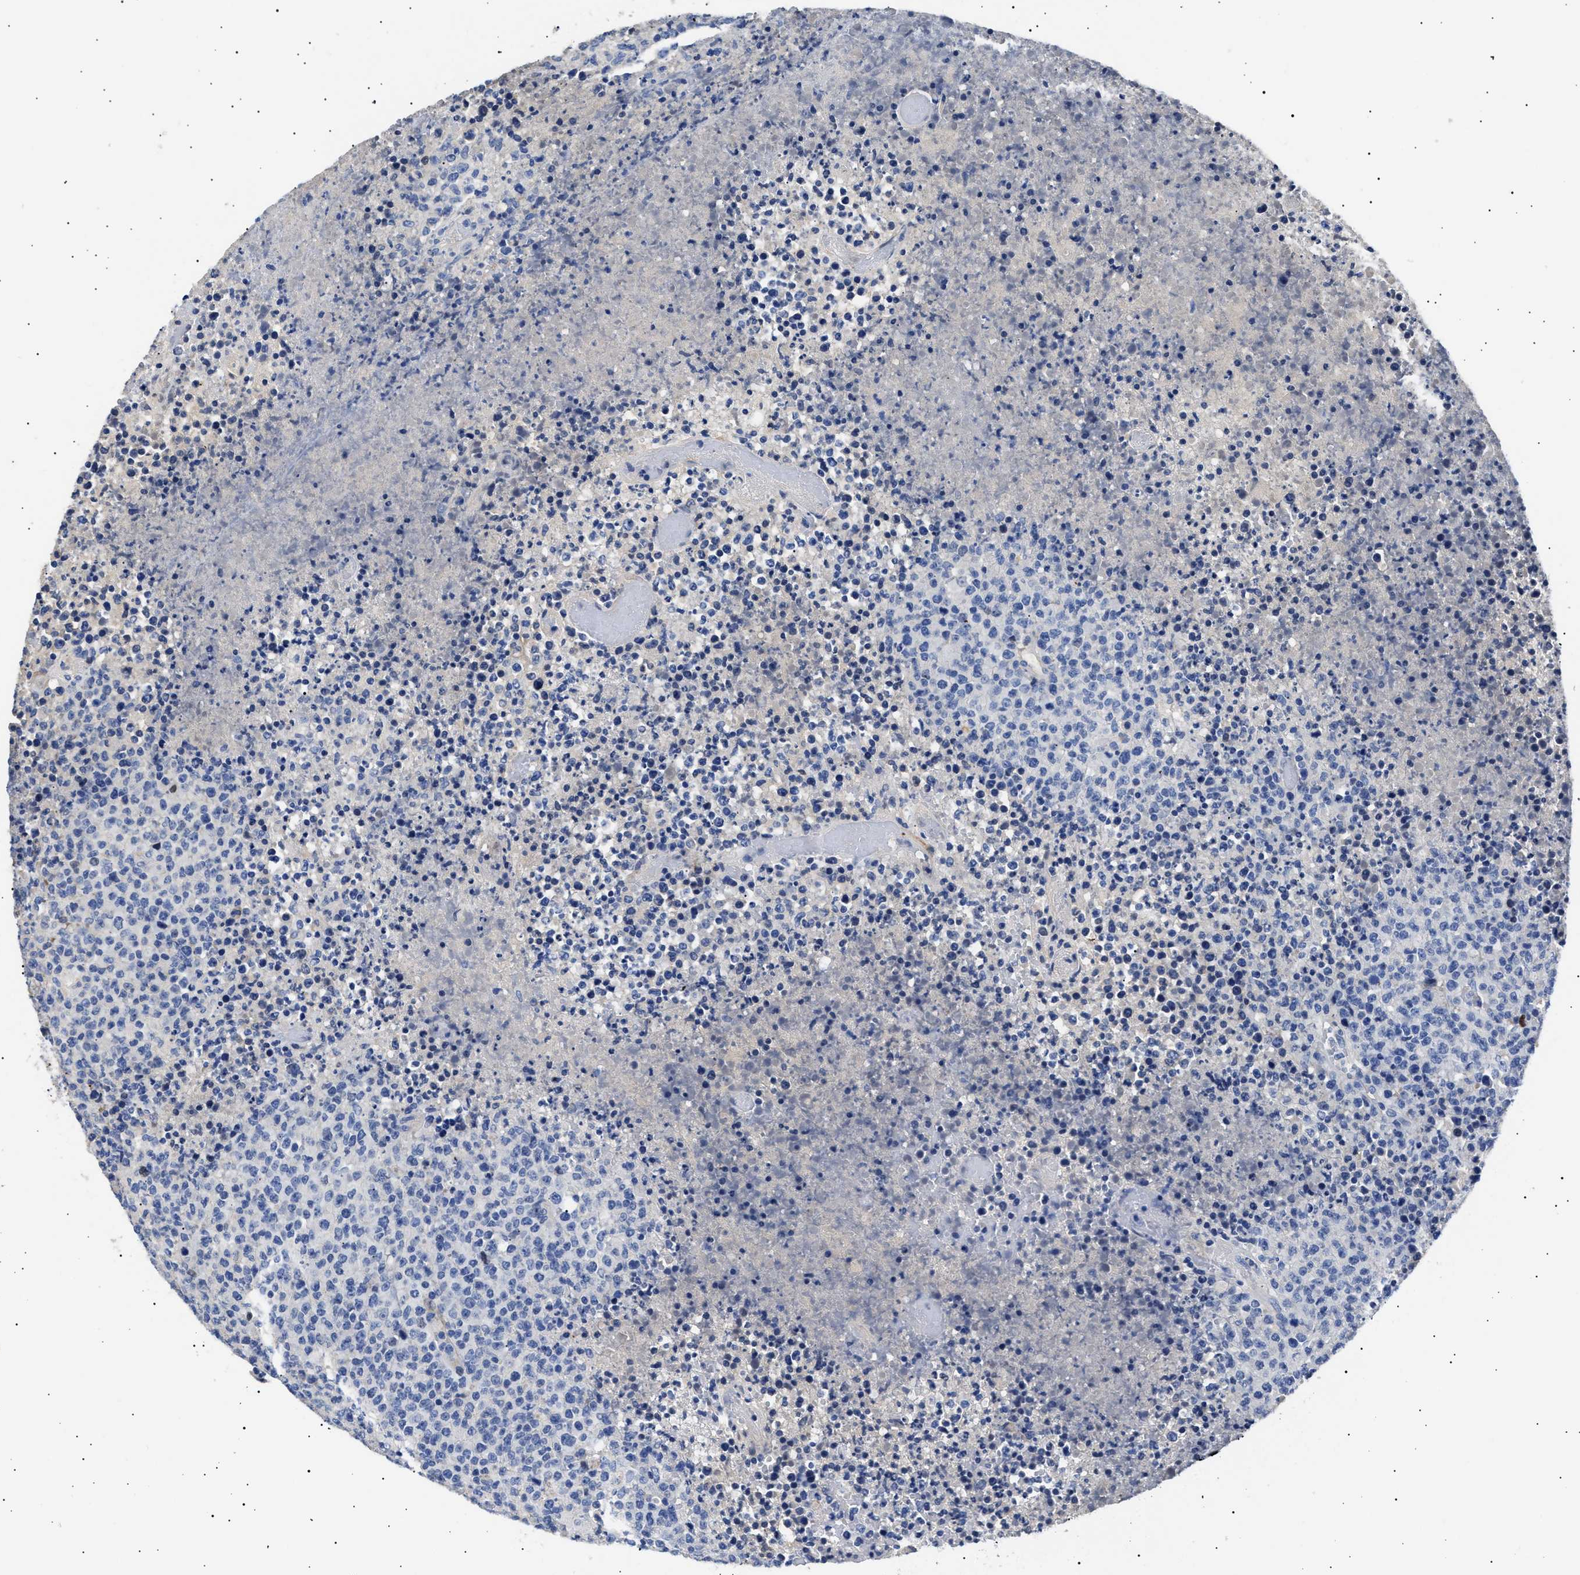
{"staining": {"intensity": "negative", "quantity": "none", "location": "none"}, "tissue": "lymphoma", "cell_type": "Tumor cells", "image_type": "cancer", "snomed": [{"axis": "morphology", "description": "Malignant lymphoma, non-Hodgkin's type, High grade"}, {"axis": "topography", "description": "Lymph node"}], "caption": "The histopathology image demonstrates no staining of tumor cells in malignant lymphoma, non-Hodgkin's type (high-grade). (Brightfield microscopy of DAB IHC at high magnification).", "gene": "HEMGN", "patient": {"sex": "male", "age": 13}}